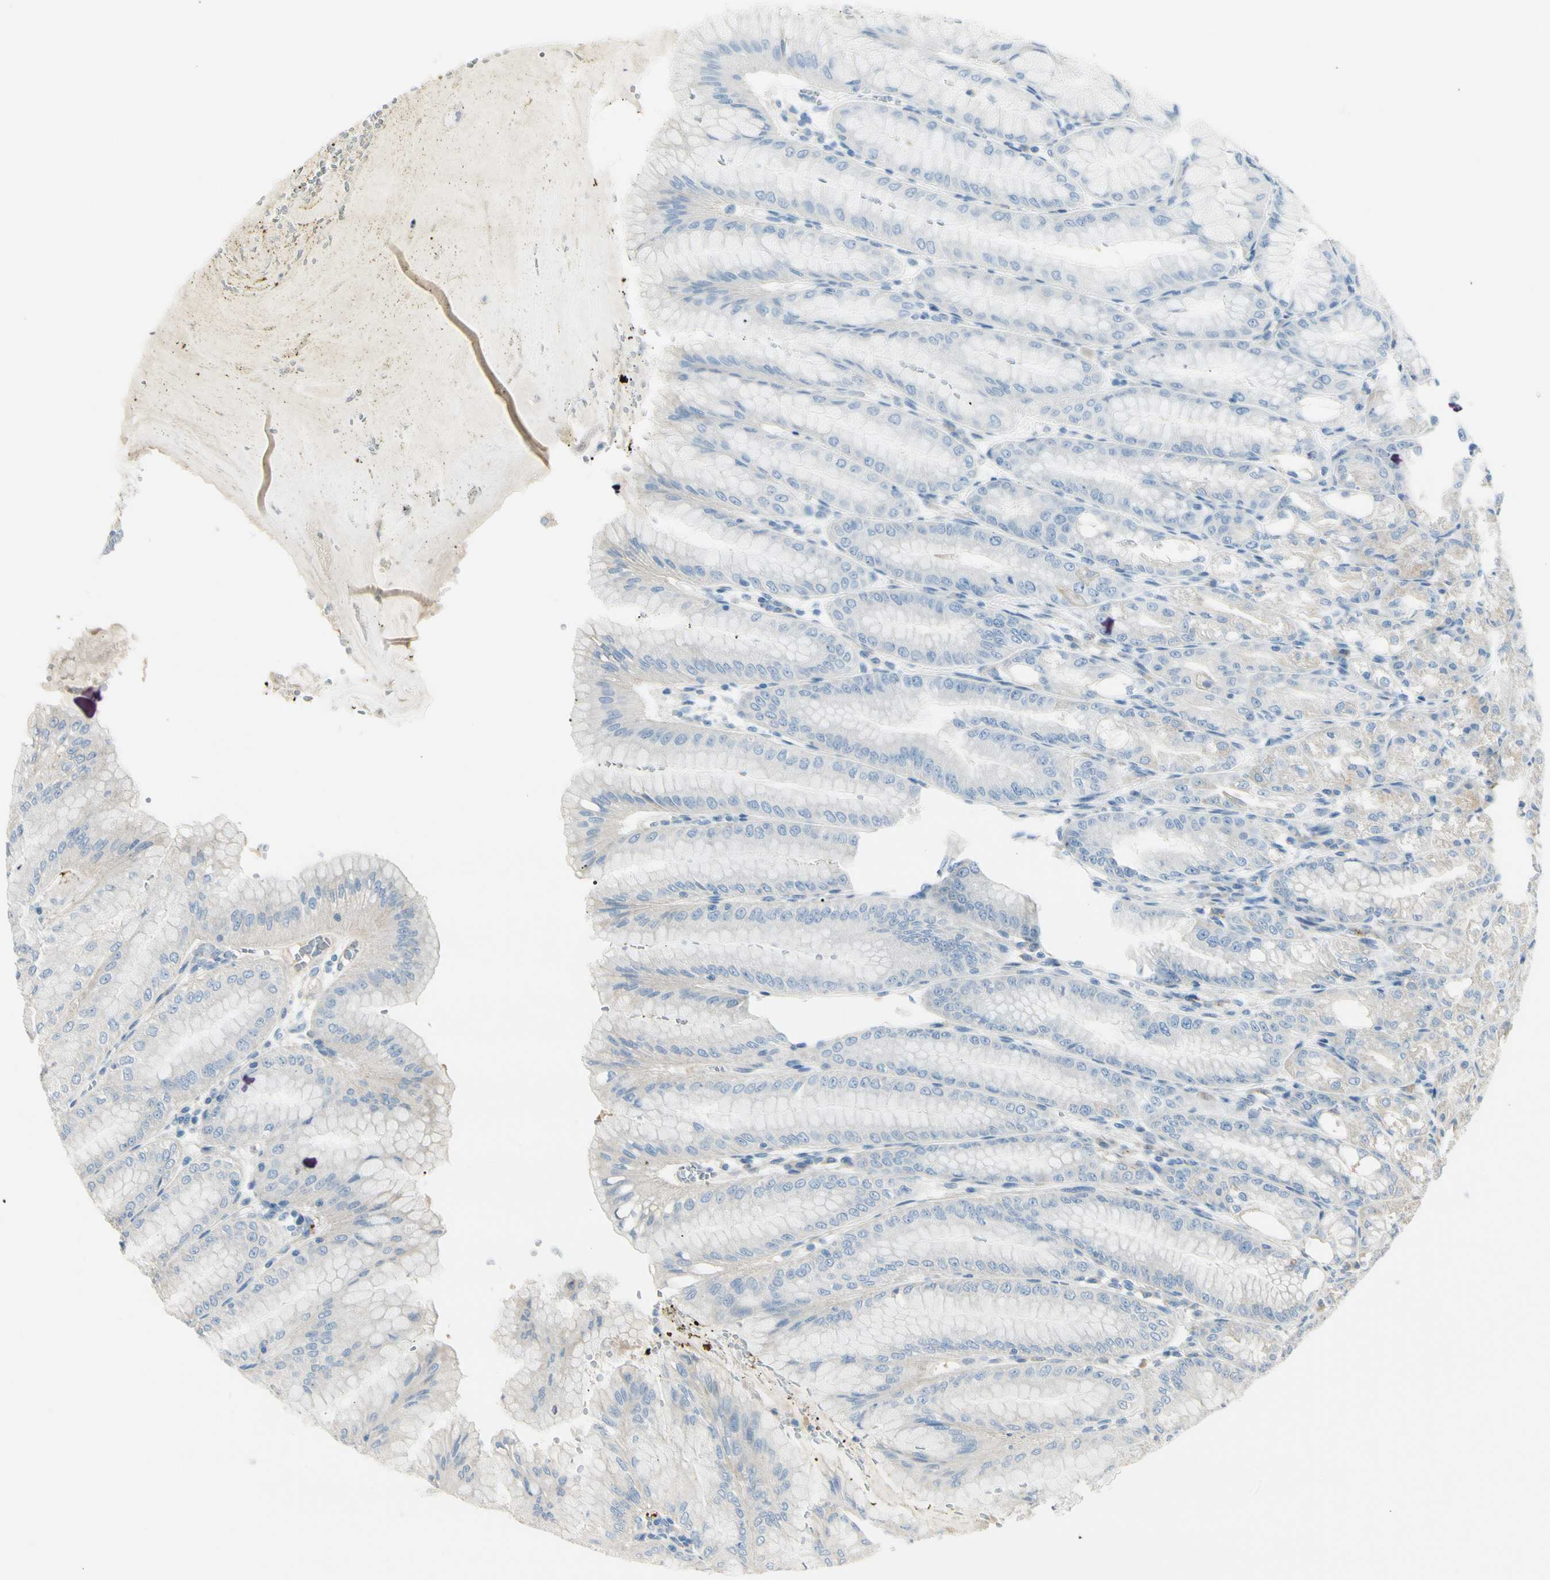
{"staining": {"intensity": "weak", "quantity": "<25%", "location": "cytoplasmic/membranous"}, "tissue": "stomach", "cell_type": "Glandular cells", "image_type": "normal", "snomed": [{"axis": "morphology", "description": "Normal tissue, NOS"}, {"axis": "topography", "description": "Stomach, lower"}], "caption": "Protein analysis of benign stomach exhibits no significant positivity in glandular cells.", "gene": "ADGRA3", "patient": {"sex": "male", "age": 71}}